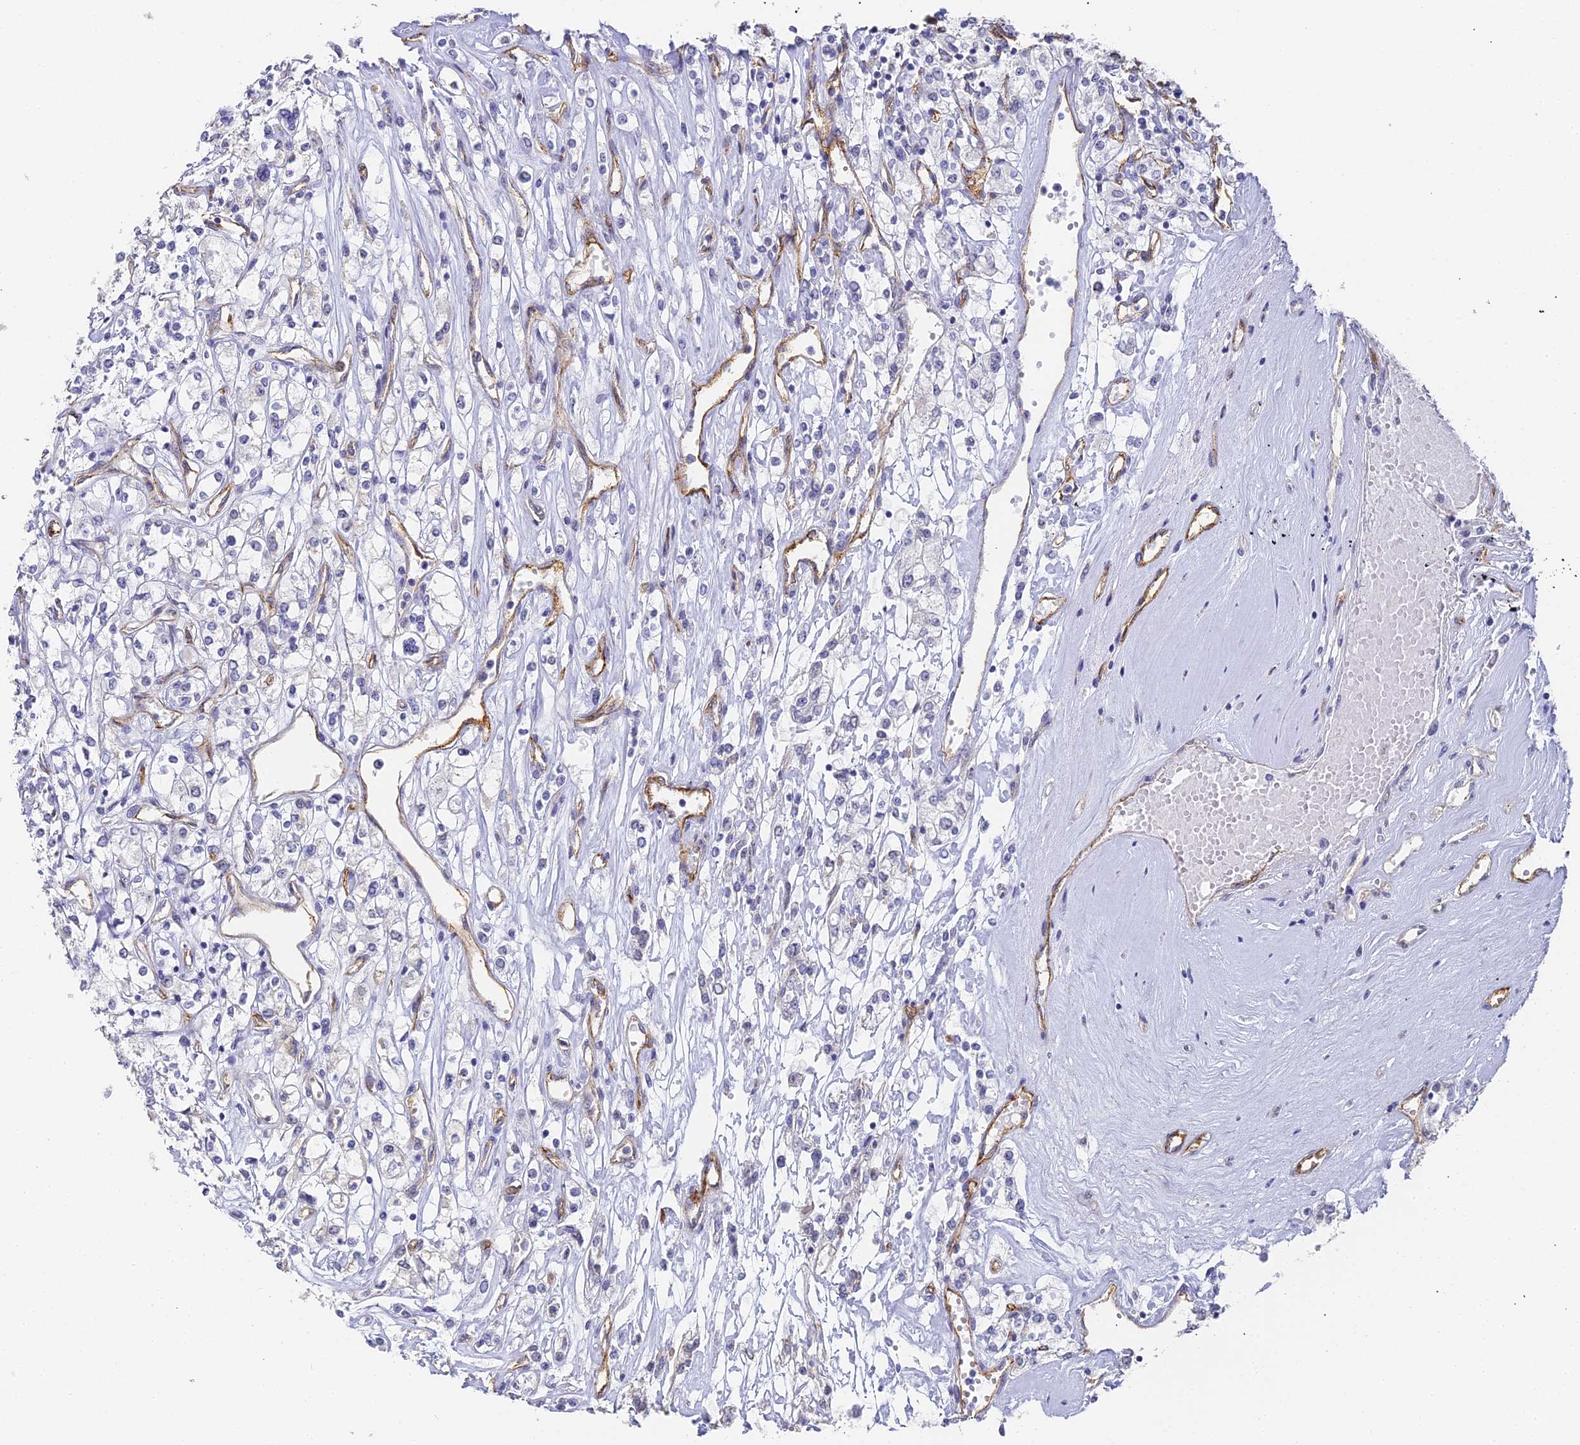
{"staining": {"intensity": "negative", "quantity": "none", "location": "none"}, "tissue": "renal cancer", "cell_type": "Tumor cells", "image_type": "cancer", "snomed": [{"axis": "morphology", "description": "Adenocarcinoma, NOS"}, {"axis": "topography", "description": "Kidney"}], "caption": "The image demonstrates no significant staining in tumor cells of renal cancer (adenocarcinoma). (DAB (3,3'-diaminobenzidine) IHC, high magnification).", "gene": "GJA1", "patient": {"sex": "female", "age": 59}}